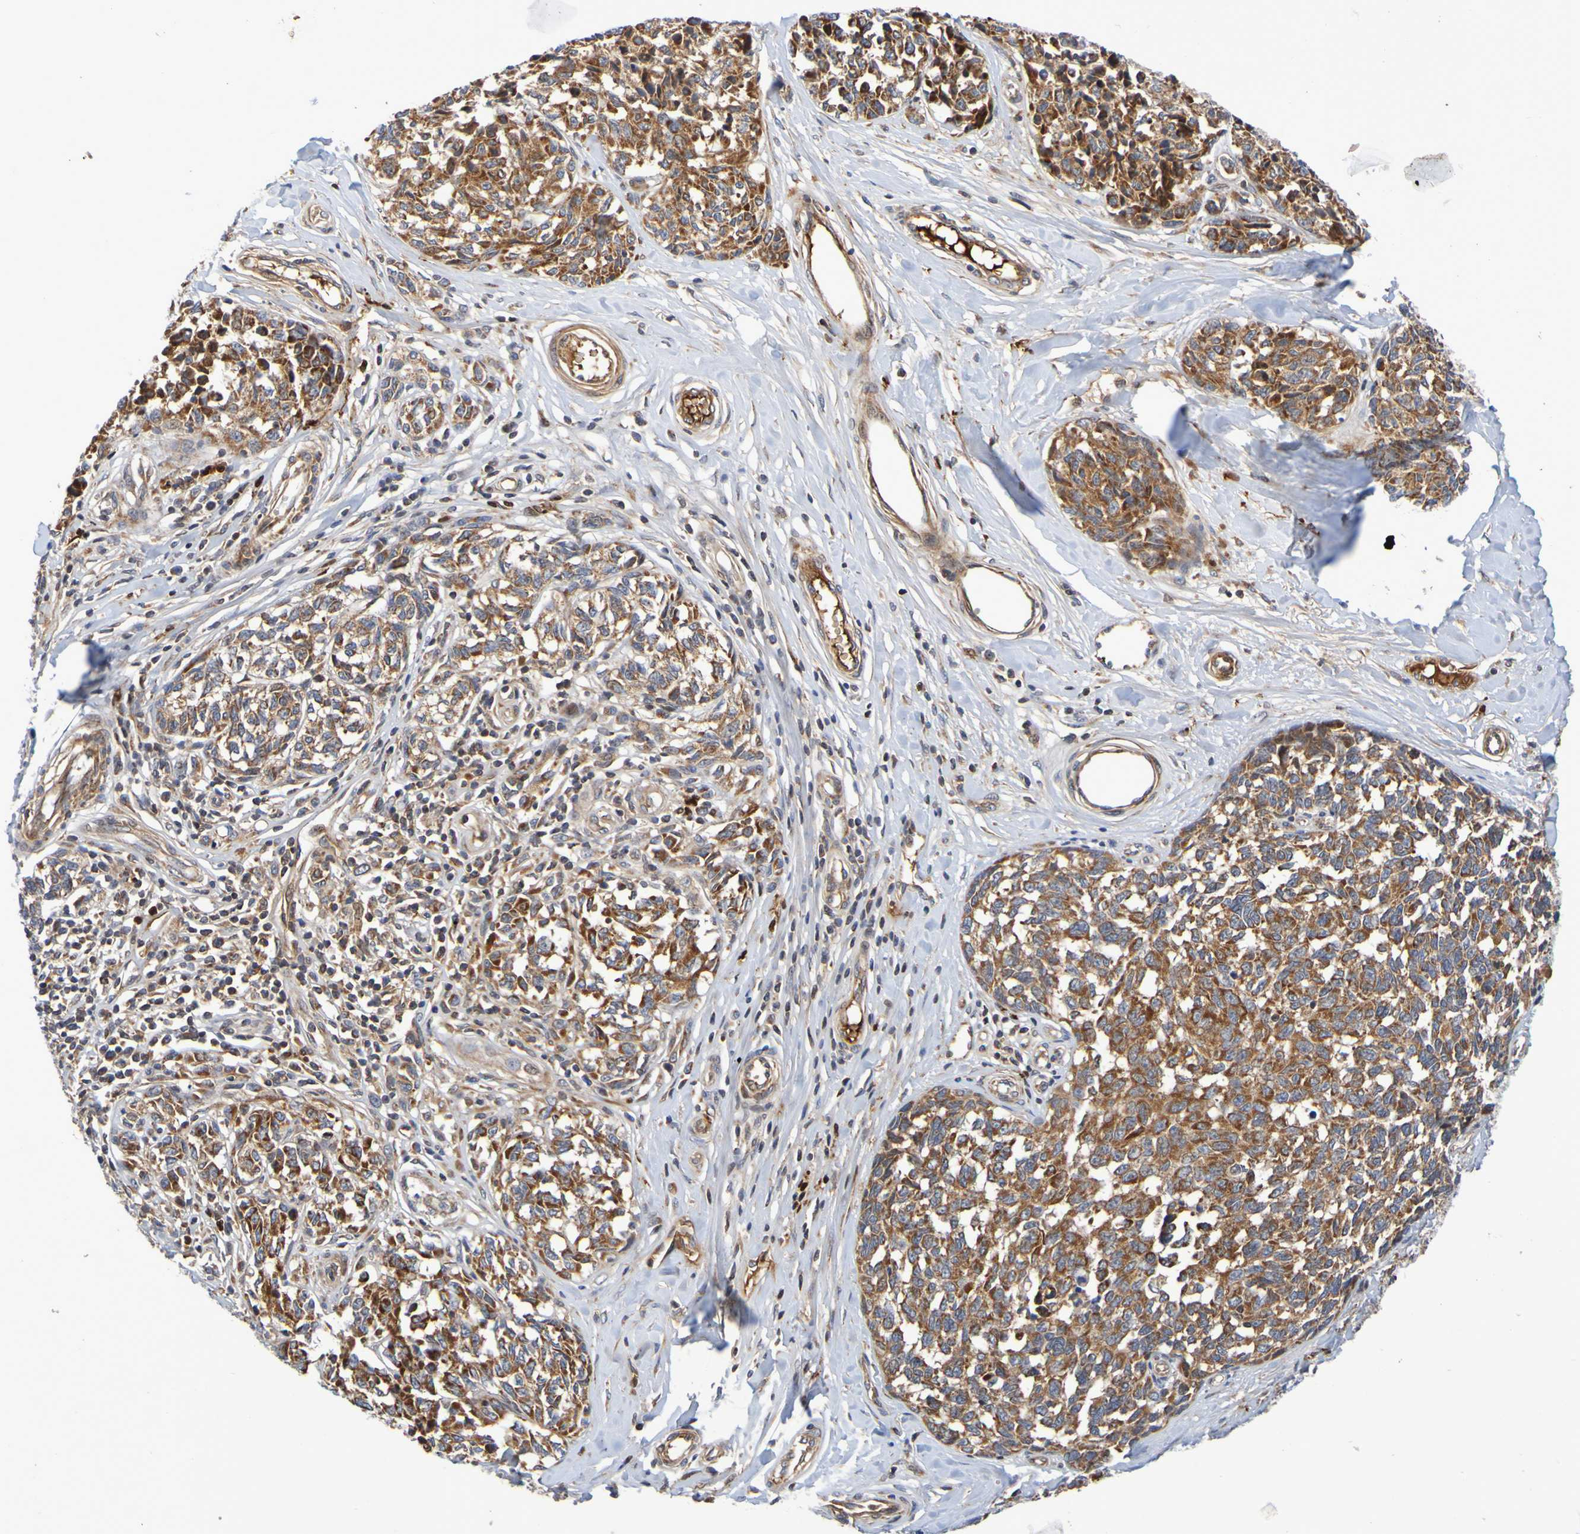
{"staining": {"intensity": "strong", "quantity": ">75%", "location": "cytoplasmic/membranous"}, "tissue": "melanoma", "cell_type": "Tumor cells", "image_type": "cancer", "snomed": [{"axis": "morphology", "description": "Malignant melanoma, NOS"}, {"axis": "topography", "description": "Skin"}], "caption": "Melanoma stained for a protein (brown) shows strong cytoplasmic/membranous positive positivity in about >75% of tumor cells.", "gene": "CCDC51", "patient": {"sex": "female", "age": 64}}